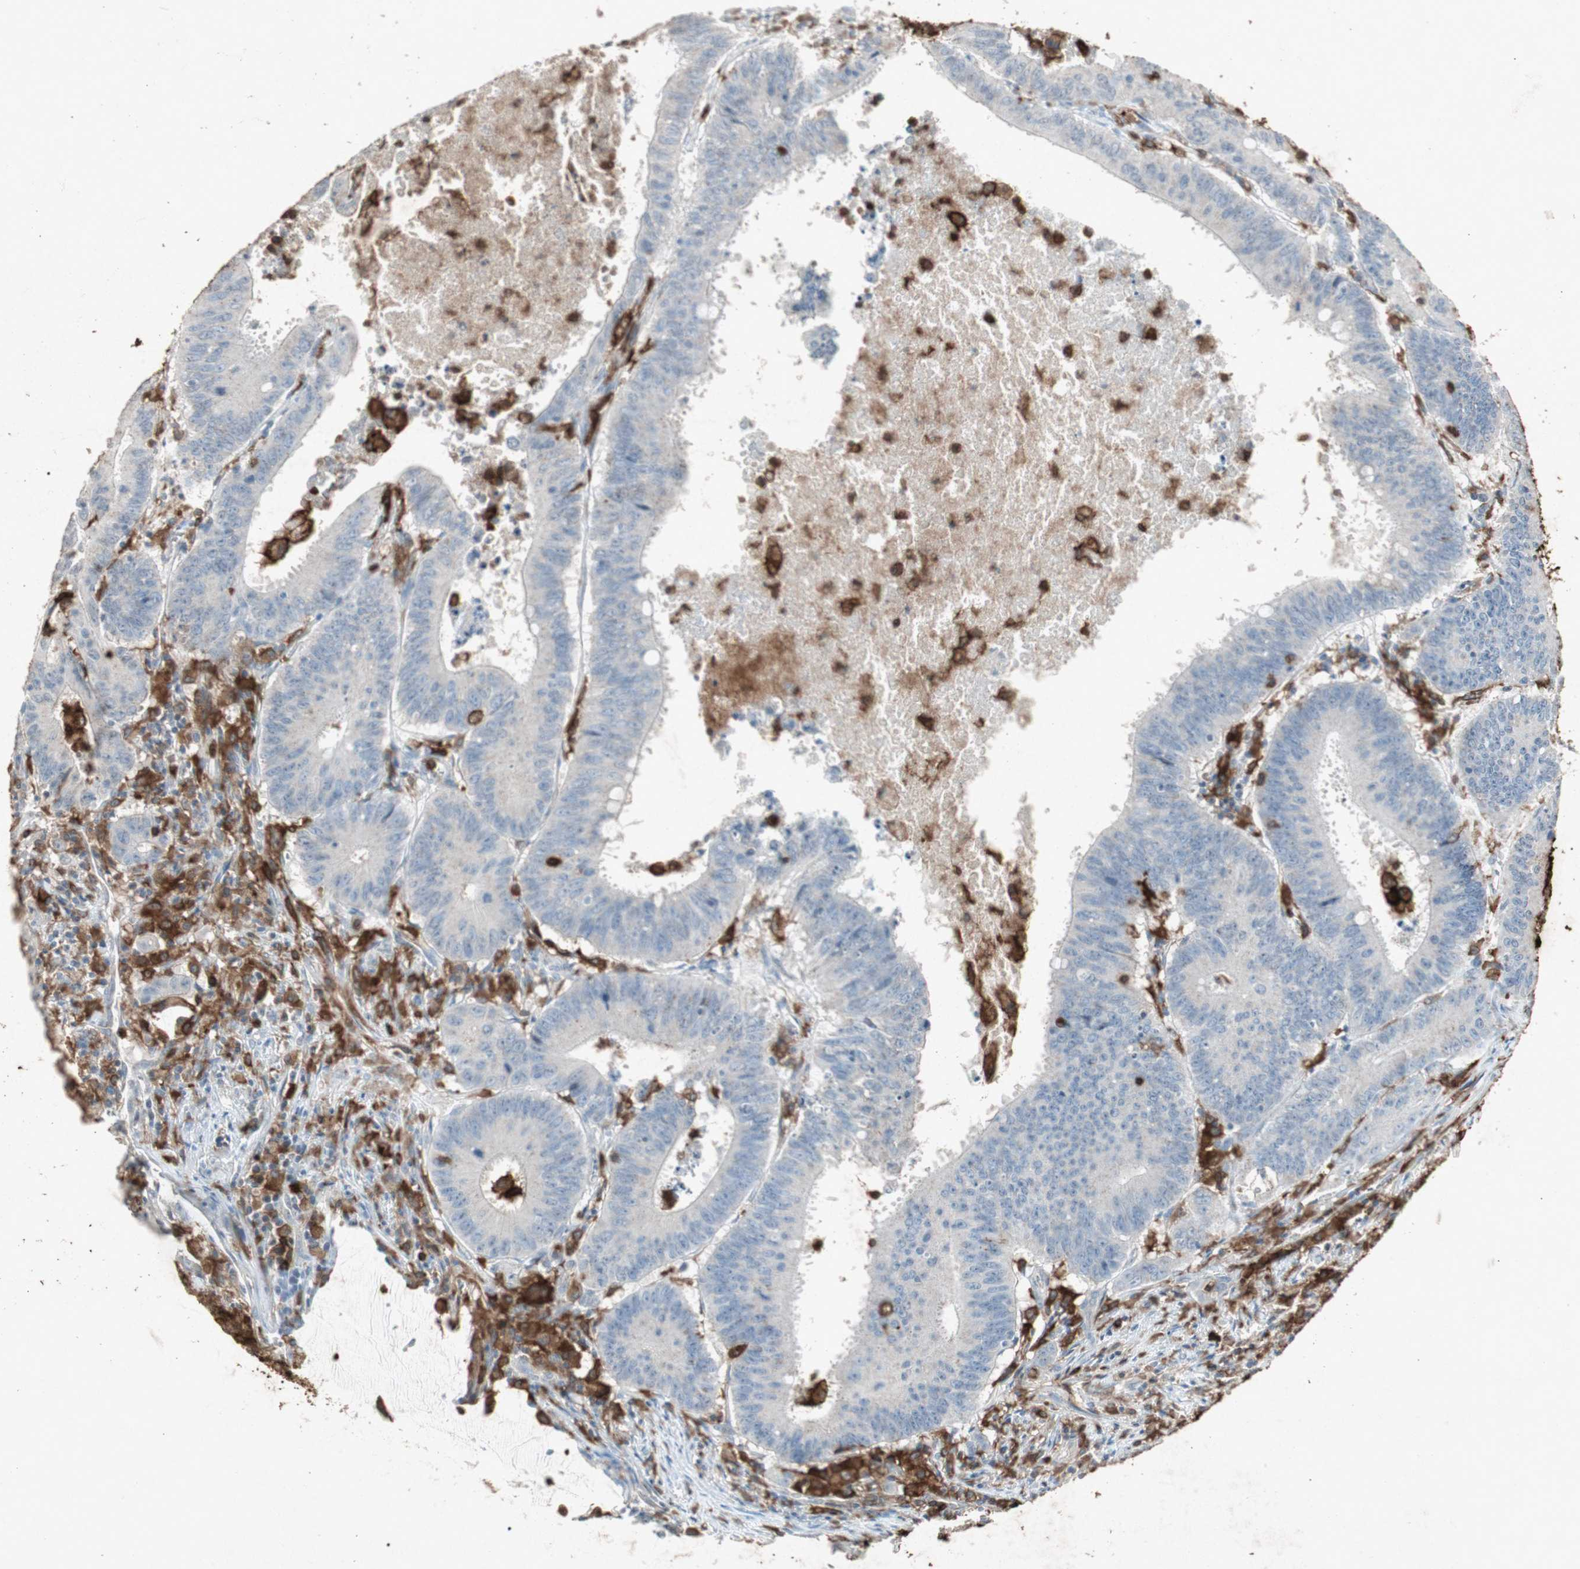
{"staining": {"intensity": "negative", "quantity": "none", "location": "none"}, "tissue": "colorectal cancer", "cell_type": "Tumor cells", "image_type": "cancer", "snomed": [{"axis": "morphology", "description": "Adenocarcinoma, NOS"}, {"axis": "topography", "description": "Colon"}], "caption": "Tumor cells are negative for protein expression in human adenocarcinoma (colorectal).", "gene": "TYROBP", "patient": {"sex": "male", "age": 45}}